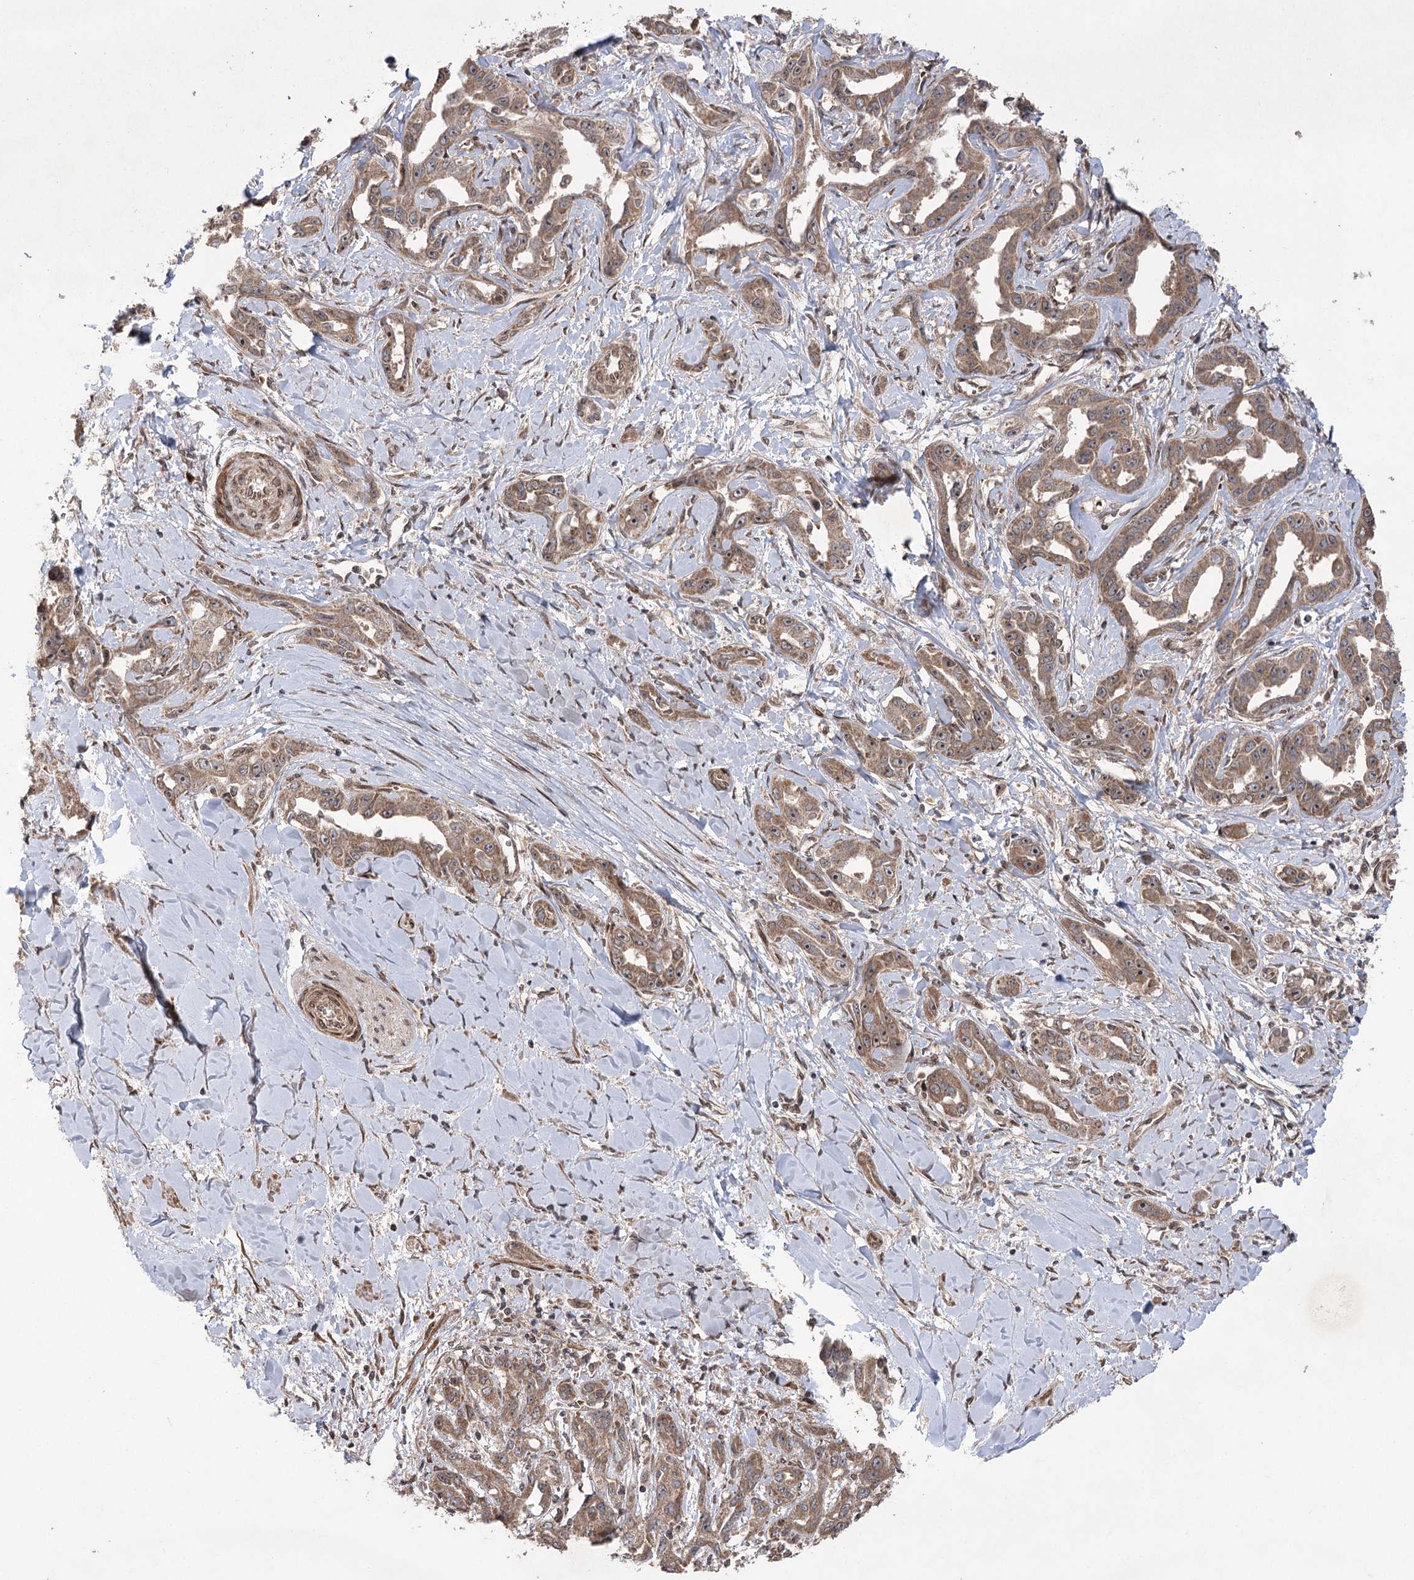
{"staining": {"intensity": "moderate", "quantity": ">75%", "location": "cytoplasmic/membranous,nuclear"}, "tissue": "liver cancer", "cell_type": "Tumor cells", "image_type": "cancer", "snomed": [{"axis": "morphology", "description": "Cholangiocarcinoma"}, {"axis": "topography", "description": "Liver"}], "caption": "Cholangiocarcinoma (liver) stained with a brown dye displays moderate cytoplasmic/membranous and nuclear positive staining in about >75% of tumor cells.", "gene": "TENM2", "patient": {"sex": "male", "age": 59}}